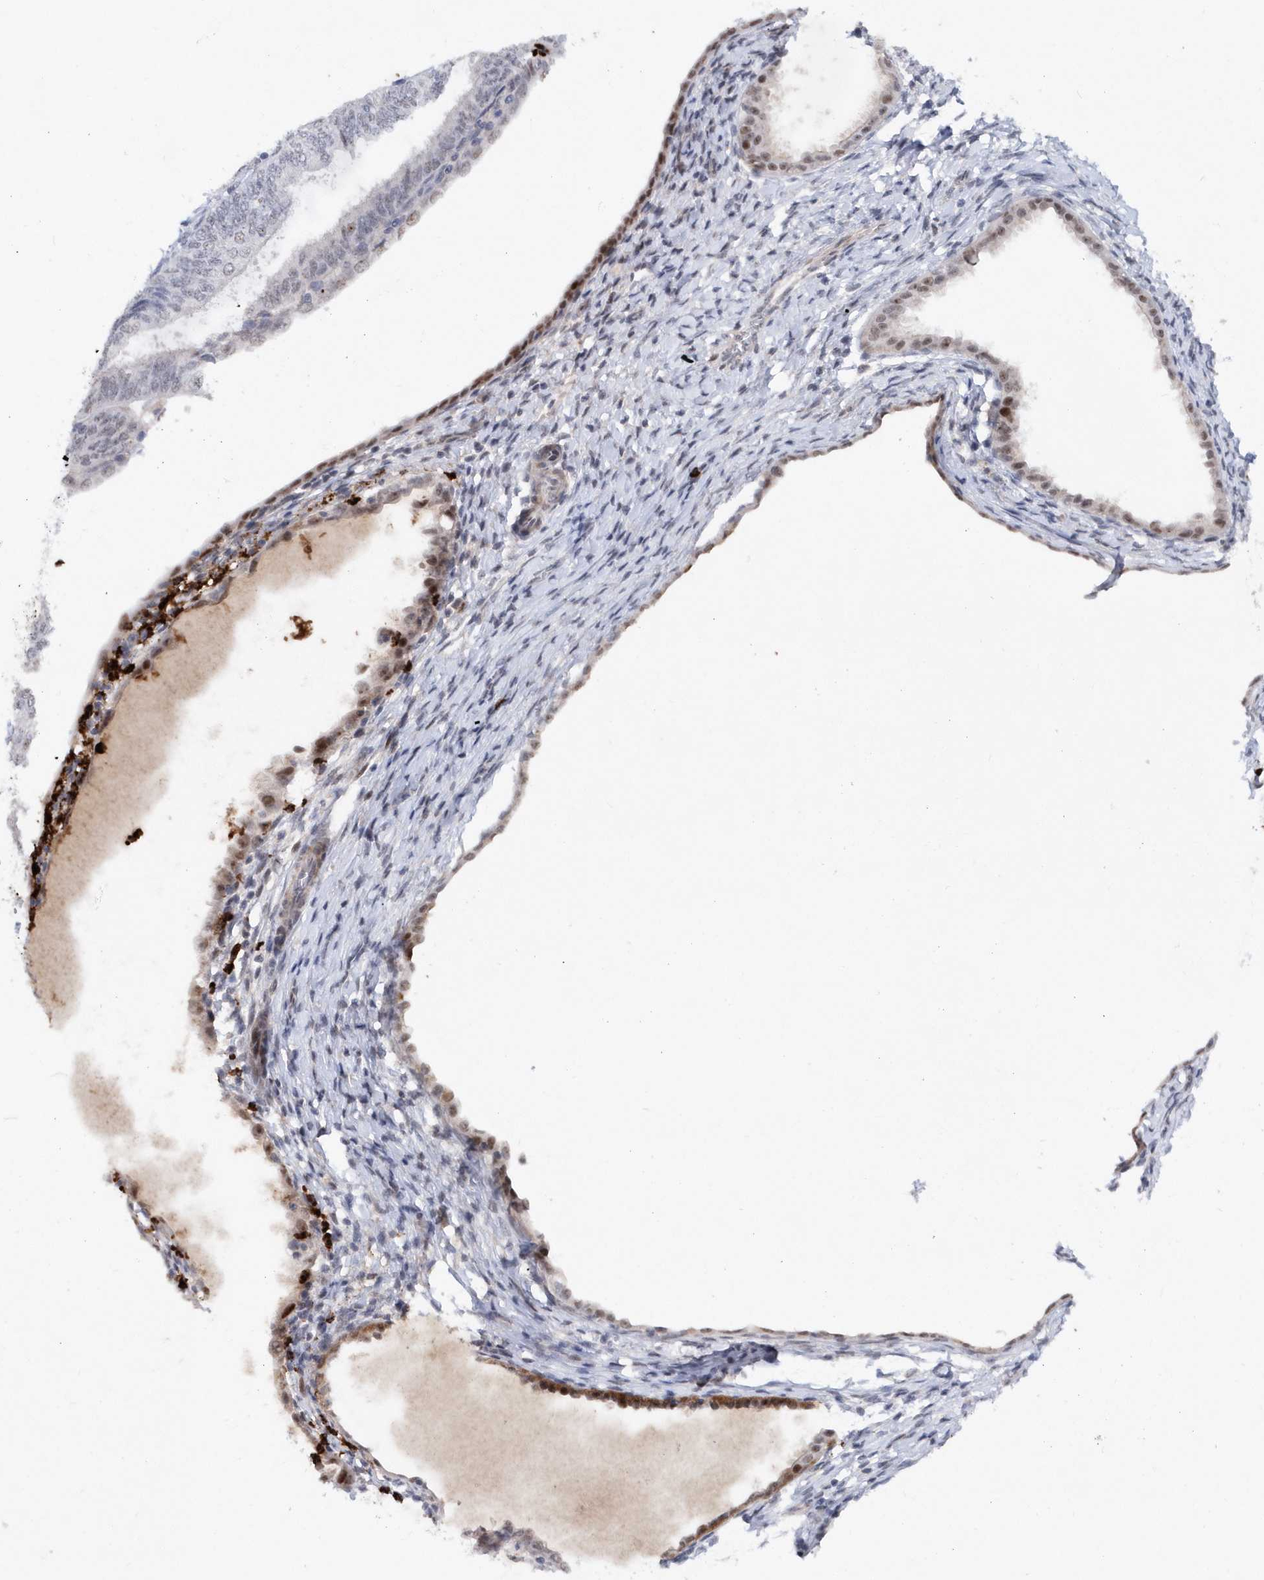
{"staining": {"intensity": "negative", "quantity": "none", "location": "none"}, "tissue": "endometrial cancer", "cell_type": "Tumor cells", "image_type": "cancer", "snomed": [{"axis": "morphology", "description": "Adenocarcinoma, NOS"}, {"axis": "topography", "description": "Endometrium"}], "caption": "Endometrial adenocarcinoma stained for a protein using IHC reveals no staining tumor cells.", "gene": "ASCL4", "patient": {"sex": "female", "age": 58}}